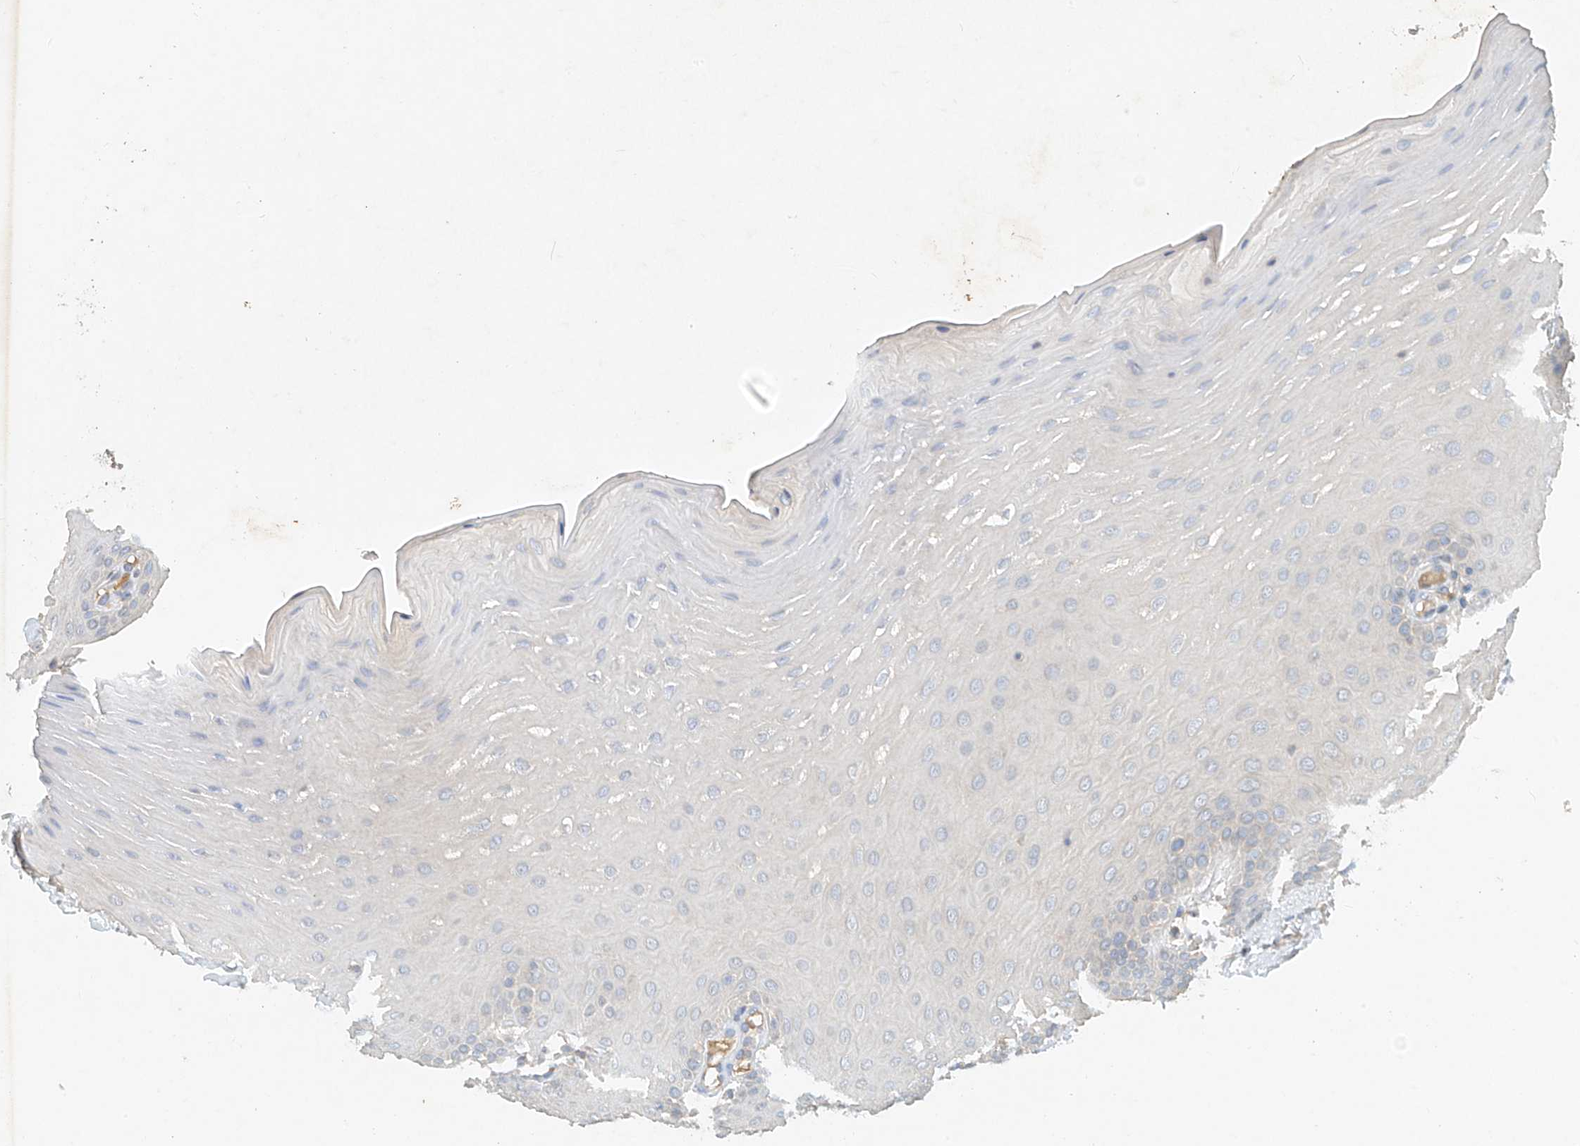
{"staining": {"intensity": "negative", "quantity": "none", "location": "none"}, "tissue": "oral mucosa", "cell_type": "Squamous epithelial cells", "image_type": "normal", "snomed": [{"axis": "morphology", "description": "Normal tissue, NOS"}, {"axis": "topography", "description": "Oral tissue"}], "caption": "High power microscopy histopathology image of an immunohistochemistry image of unremarkable oral mucosa, revealing no significant staining in squamous epithelial cells. (DAB immunohistochemistry visualized using brightfield microscopy, high magnification).", "gene": "GNB1L", "patient": {"sex": "female", "age": 39}}